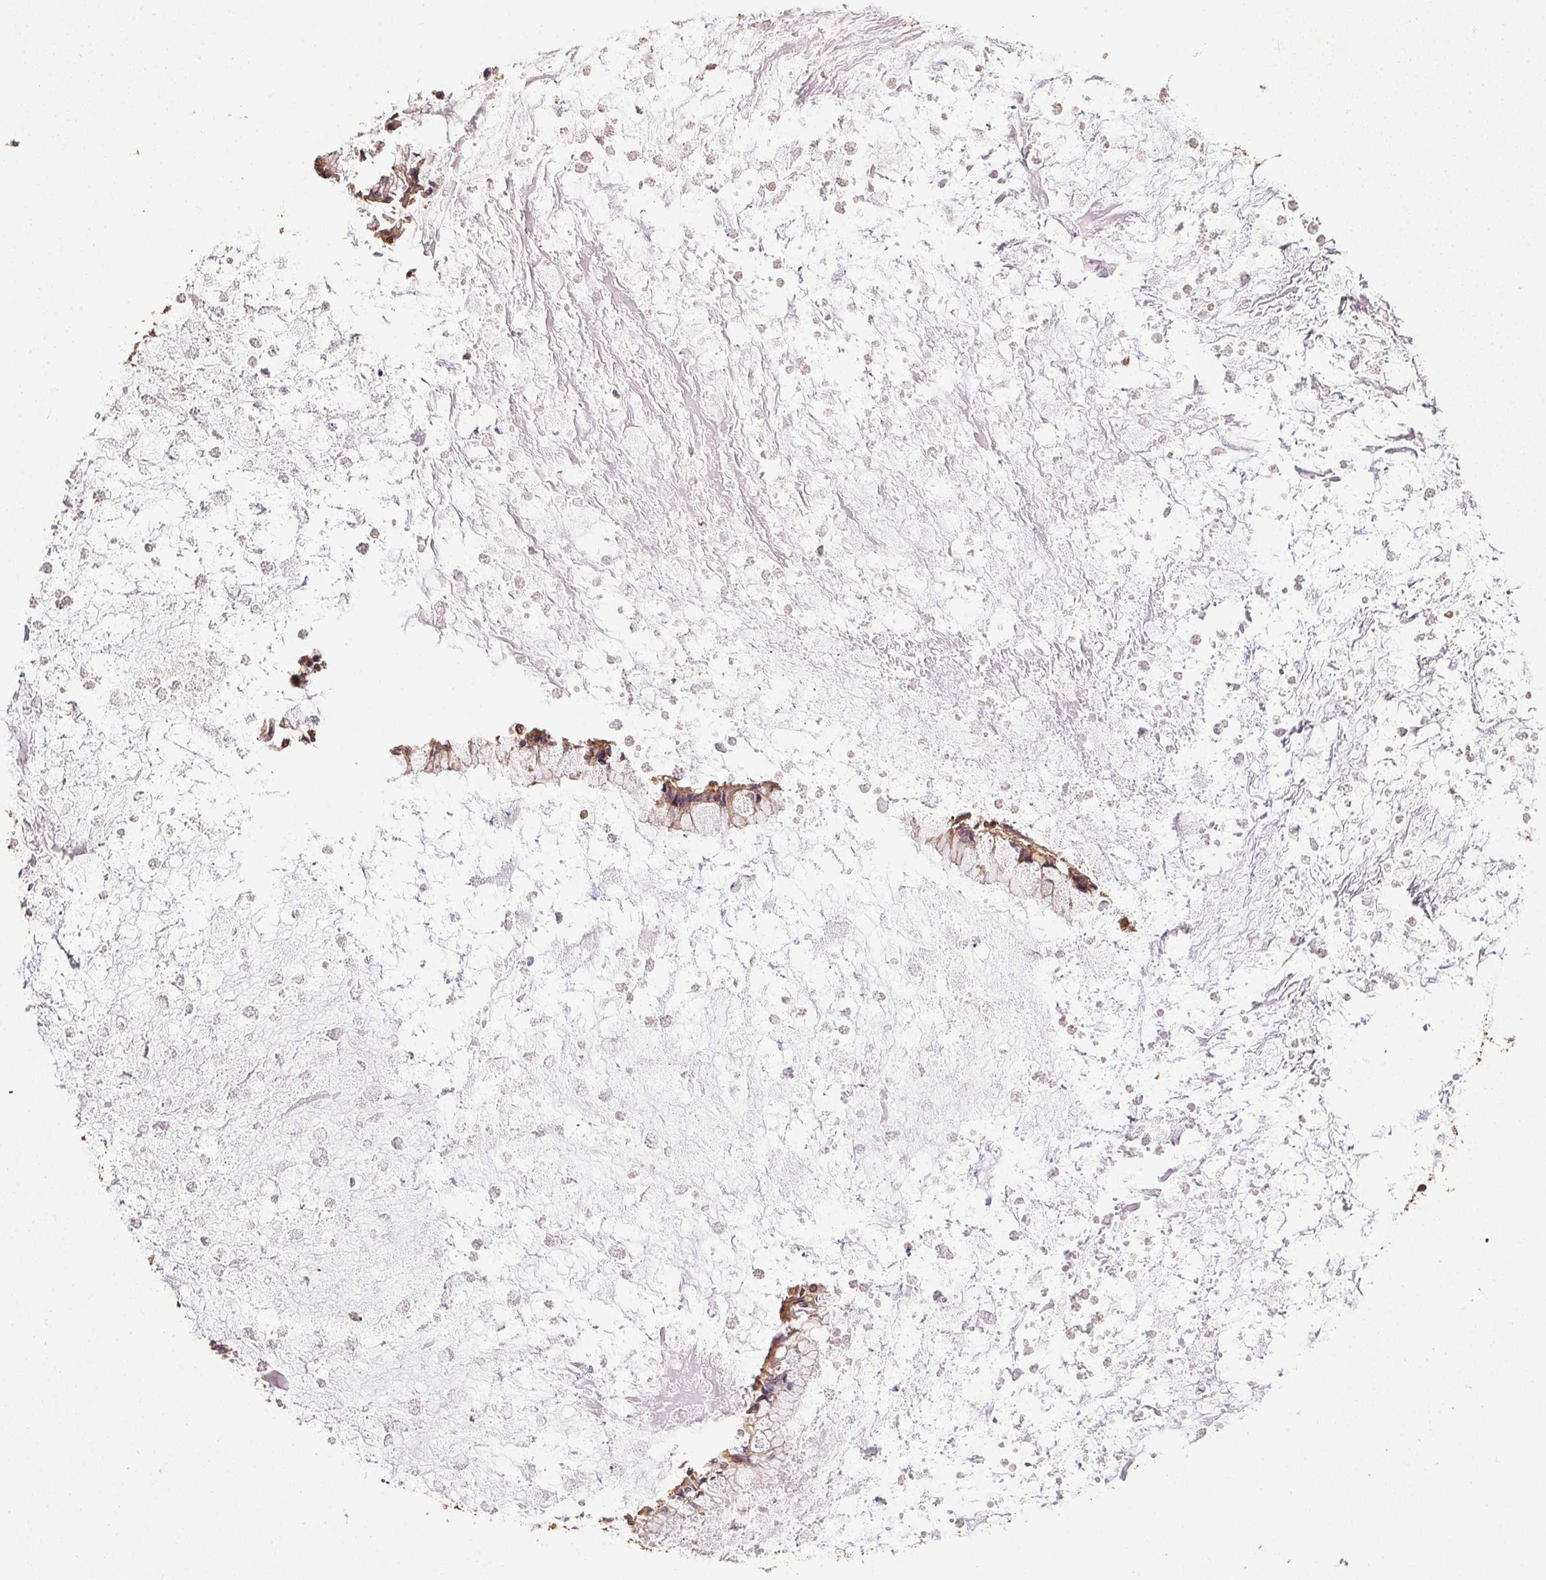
{"staining": {"intensity": "moderate", "quantity": ">75%", "location": "cytoplasmic/membranous"}, "tissue": "ovarian cancer", "cell_type": "Tumor cells", "image_type": "cancer", "snomed": [{"axis": "morphology", "description": "Cystadenocarcinoma, mucinous, NOS"}, {"axis": "topography", "description": "Ovary"}], "caption": "Mucinous cystadenocarcinoma (ovarian) stained with immunohistochemistry shows moderate cytoplasmic/membranous staining in about >75% of tumor cells.", "gene": "EIF2S1", "patient": {"sex": "female", "age": 67}}